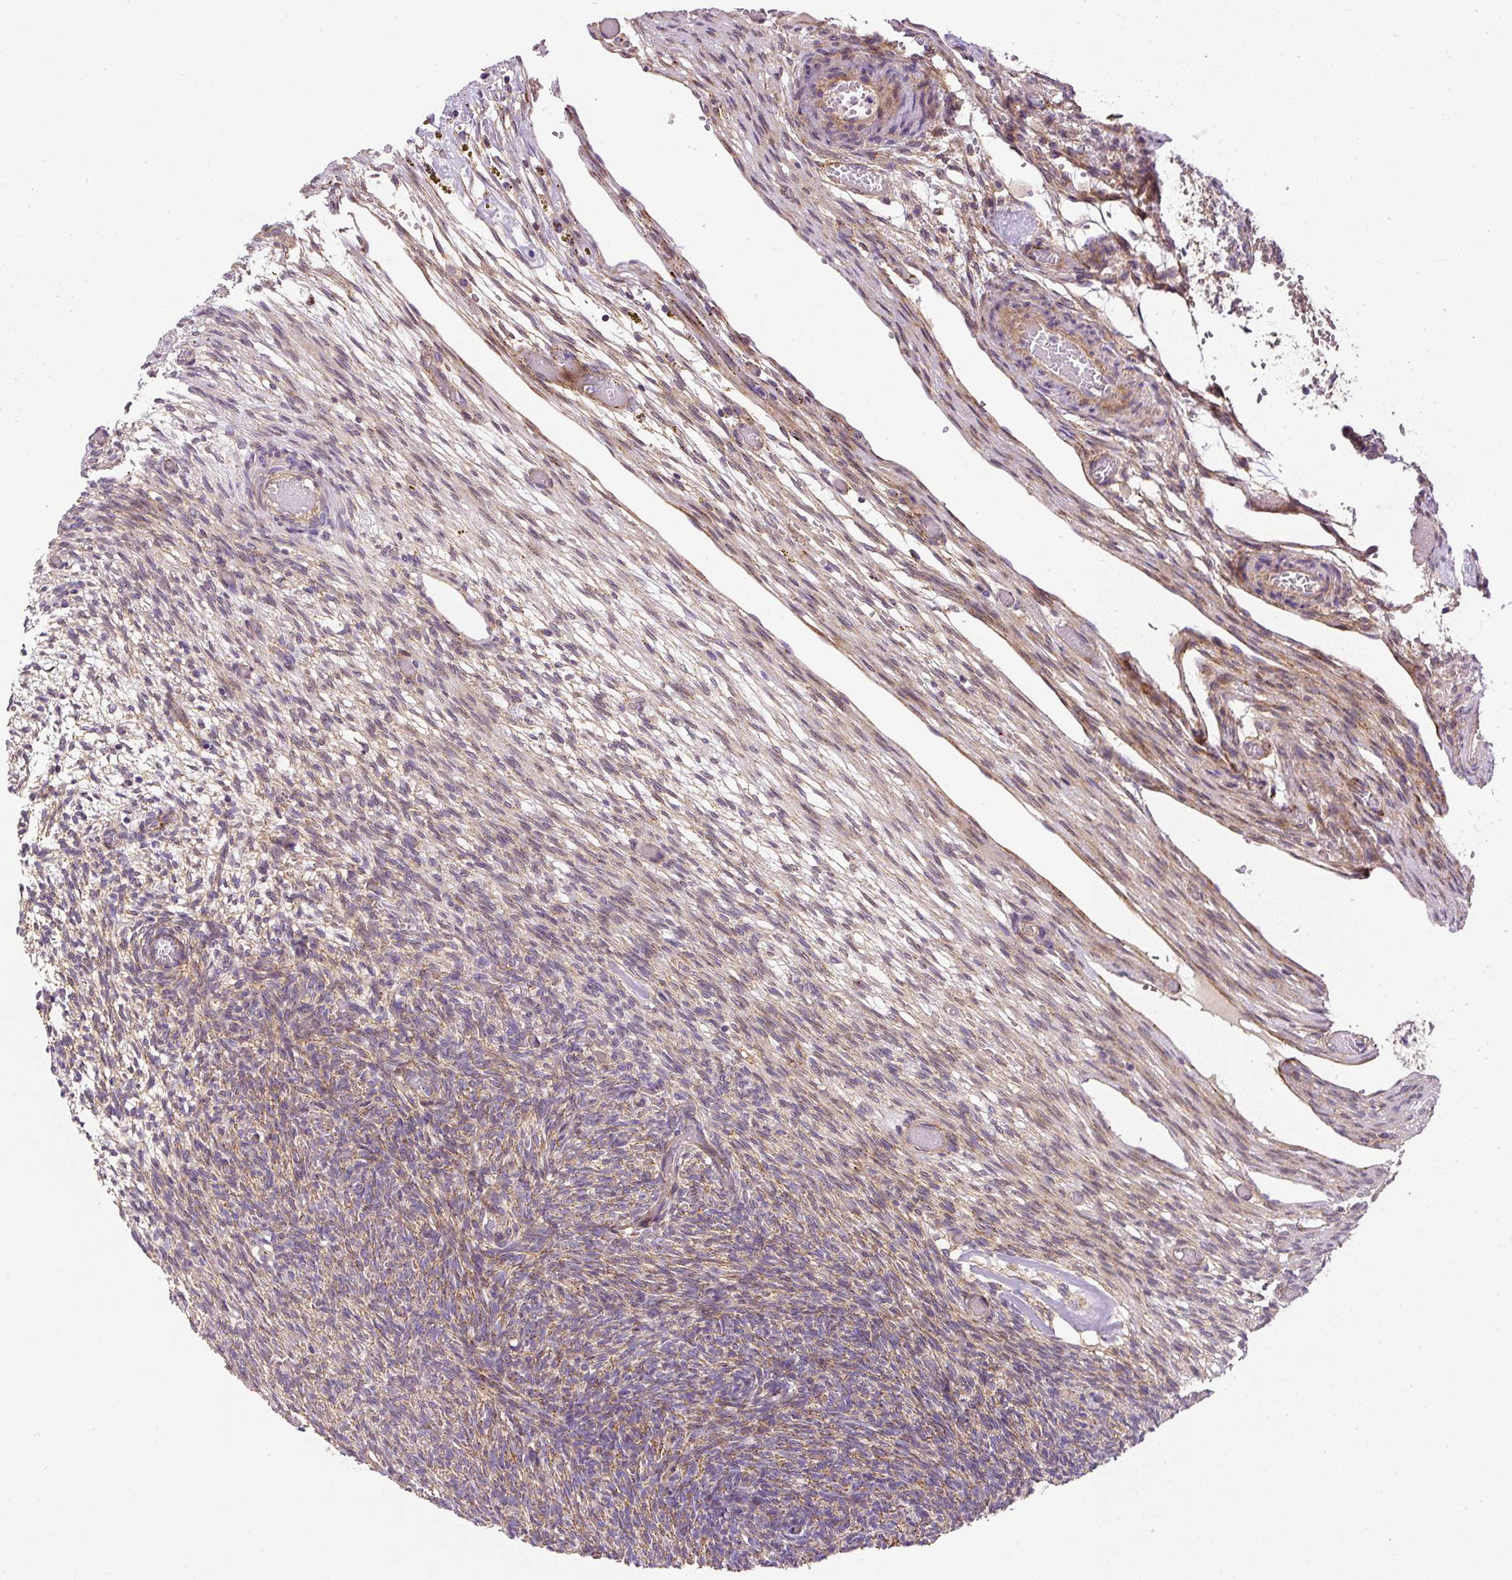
{"staining": {"intensity": "moderate", "quantity": "25%-75%", "location": "cytoplasmic/membranous"}, "tissue": "ovary", "cell_type": "Ovarian stroma cells", "image_type": "normal", "snomed": [{"axis": "morphology", "description": "Normal tissue, NOS"}, {"axis": "topography", "description": "Ovary"}], "caption": "IHC photomicrograph of unremarkable ovary stained for a protein (brown), which displays medium levels of moderate cytoplasmic/membranous positivity in approximately 25%-75% of ovarian stroma cells.", "gene": "RNF170", "patient": {"sex": "female", "age": 67}}